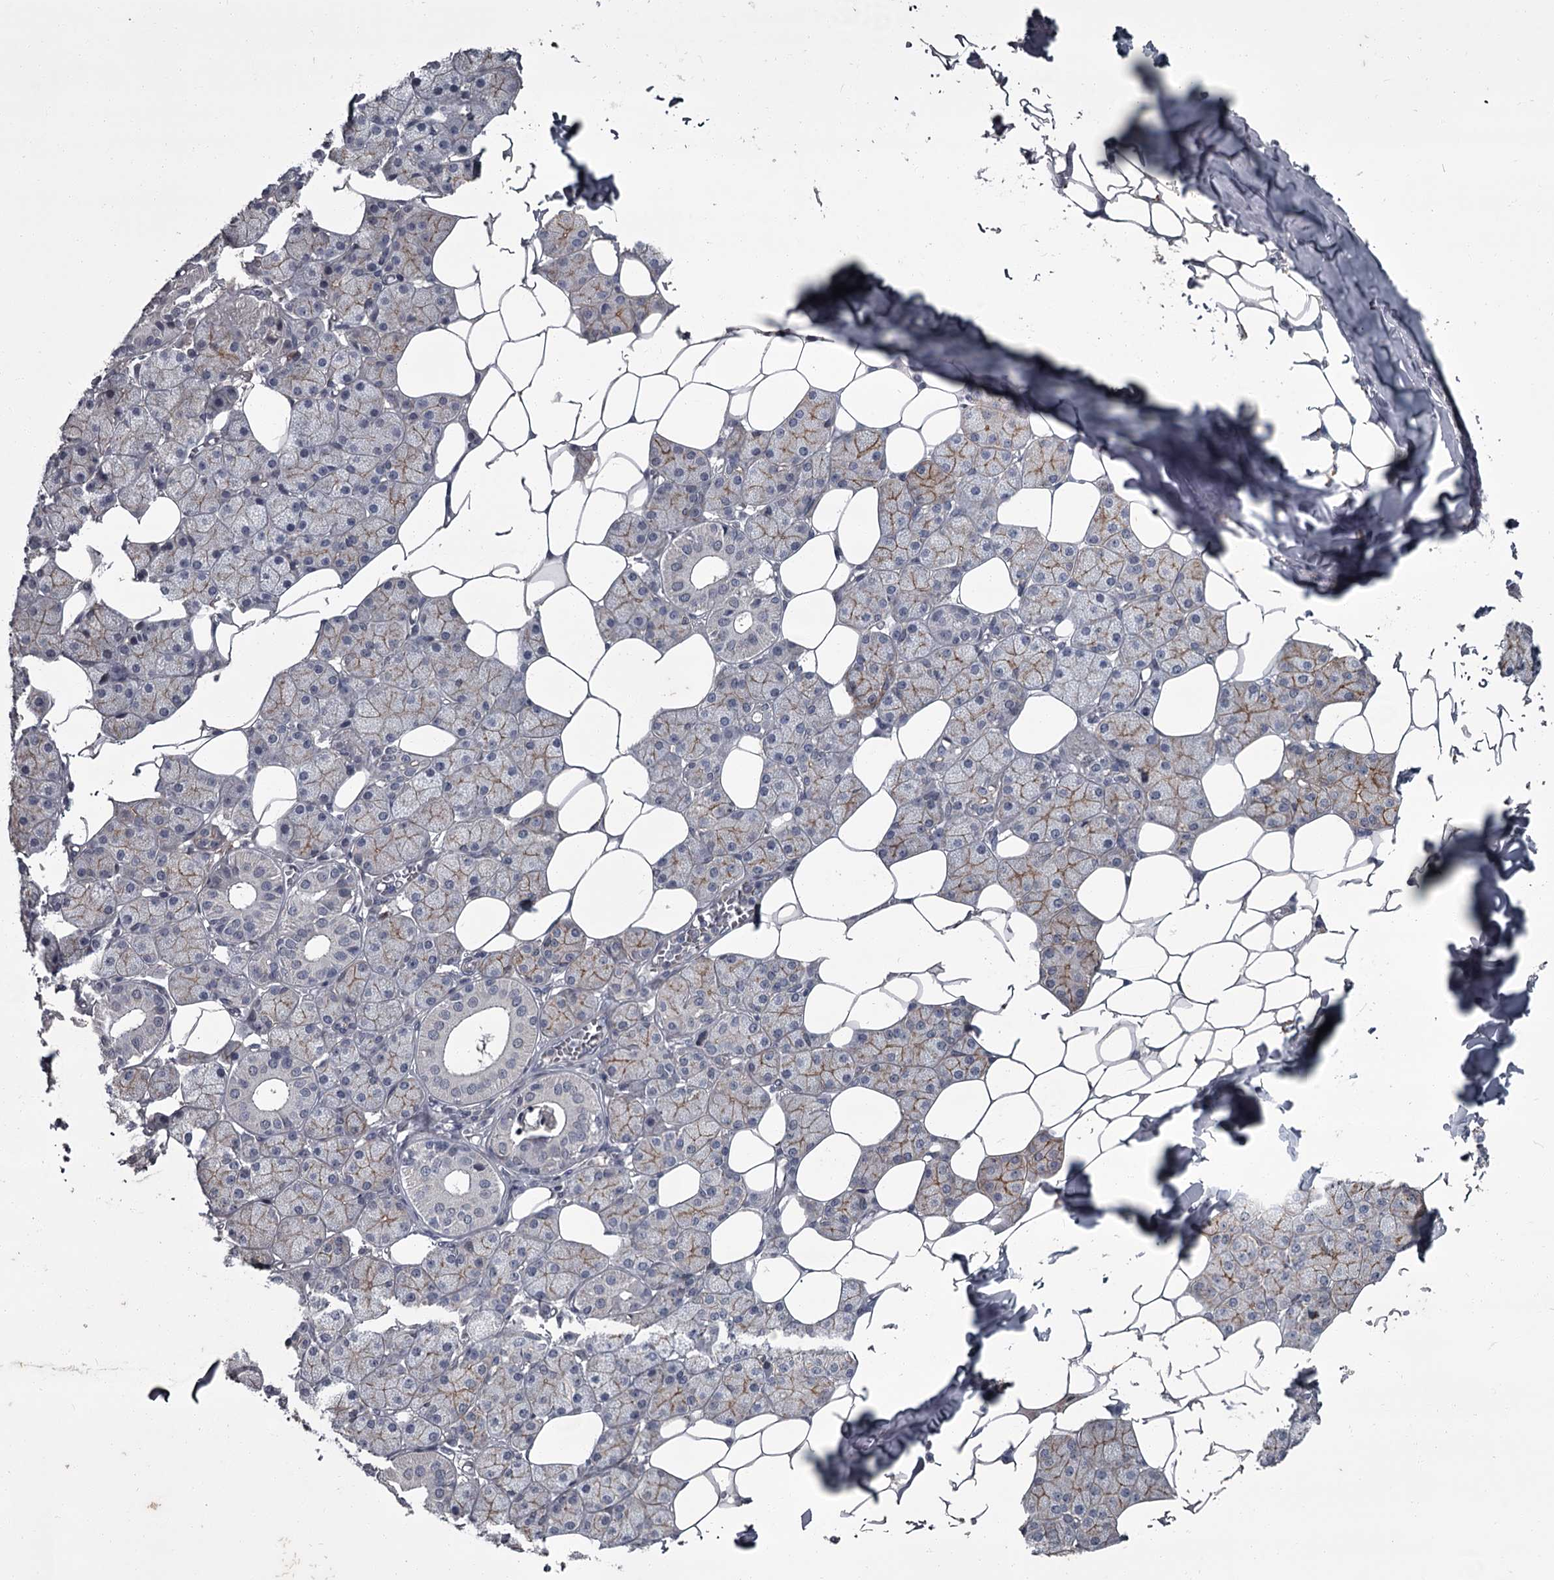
{"staining": {"intensity": "weak", "quantity": "<25%", "location": "cytoplasmic/membranous"}, "tissue": "salivary gland", "cell_type": "Glandular cells", "image_type": "normal", "snomed": [{"axis": "morphology", "description": "Normal tissue, NOS"}, {"axis": "topography", "description": "Salivary gland"}], "caption": "The immunohistochemistry (IHC) micrograph has no significant expression in glandular cells of salivary gland.", "gene": "FLVCR2", "patient": {"sex": "female", "age": 33}}